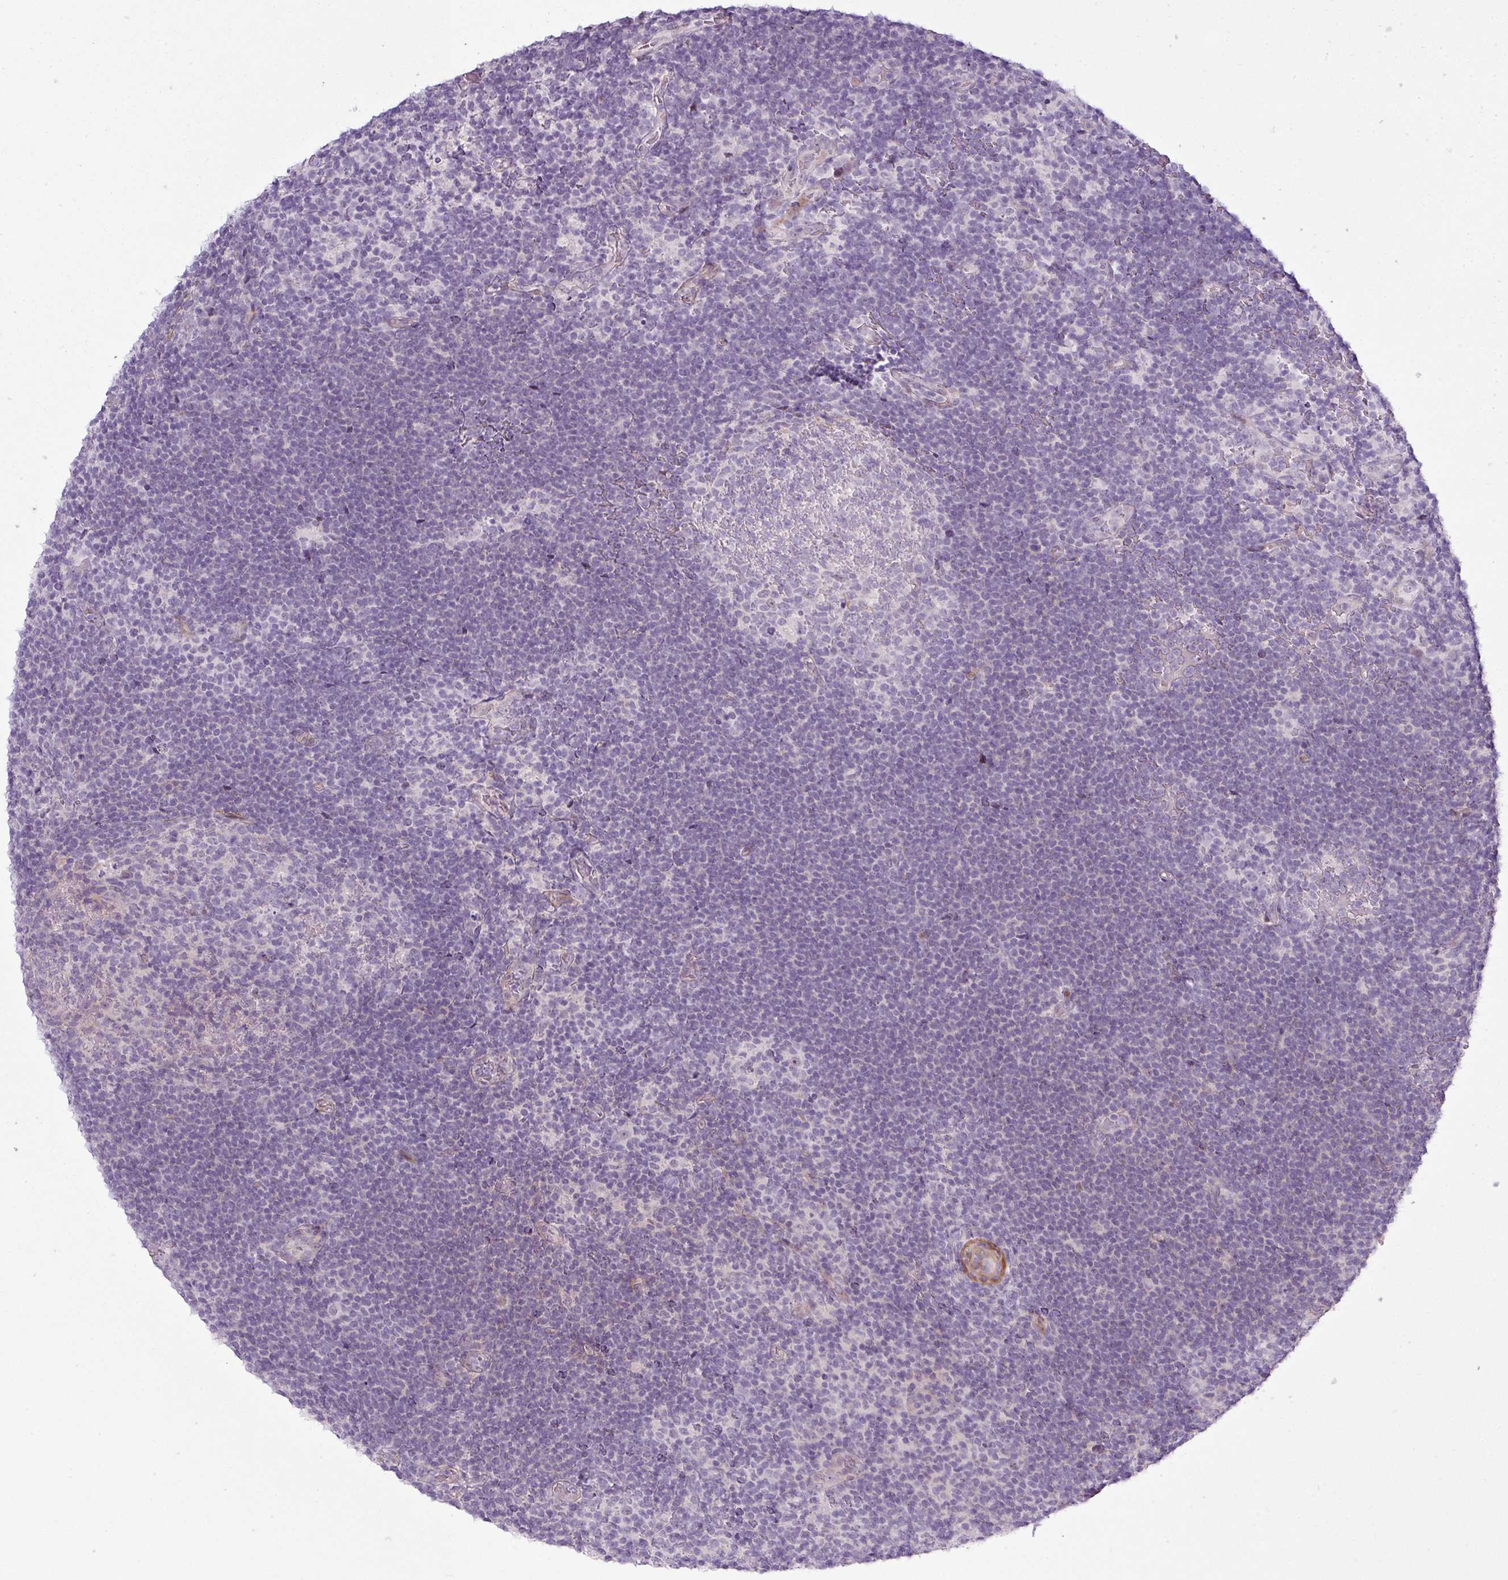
{"staining": {"intensity": "negative", "quantity": "none", "location": "none"}, "tissue": "lymphoma", "cell_type": "Tumor cells", "image_type": "cancer", "snomed": [{"axis": "morphology", "description": "Hodgkin's disease, NOS"}, {"axis": "topography", "description": "Lymph node"}], "caption": "Immunohistochemical staining of human Hodgkin's disease demonstrates no significant expression in tumor cells. The staining is performed using DAB (3,3'-diaminobenzidine) brown chromogen with nuclei counter-stained in using hematoxylin.", "gene": "ZNF688", "patient": {"sex": "female", "age": 57}}